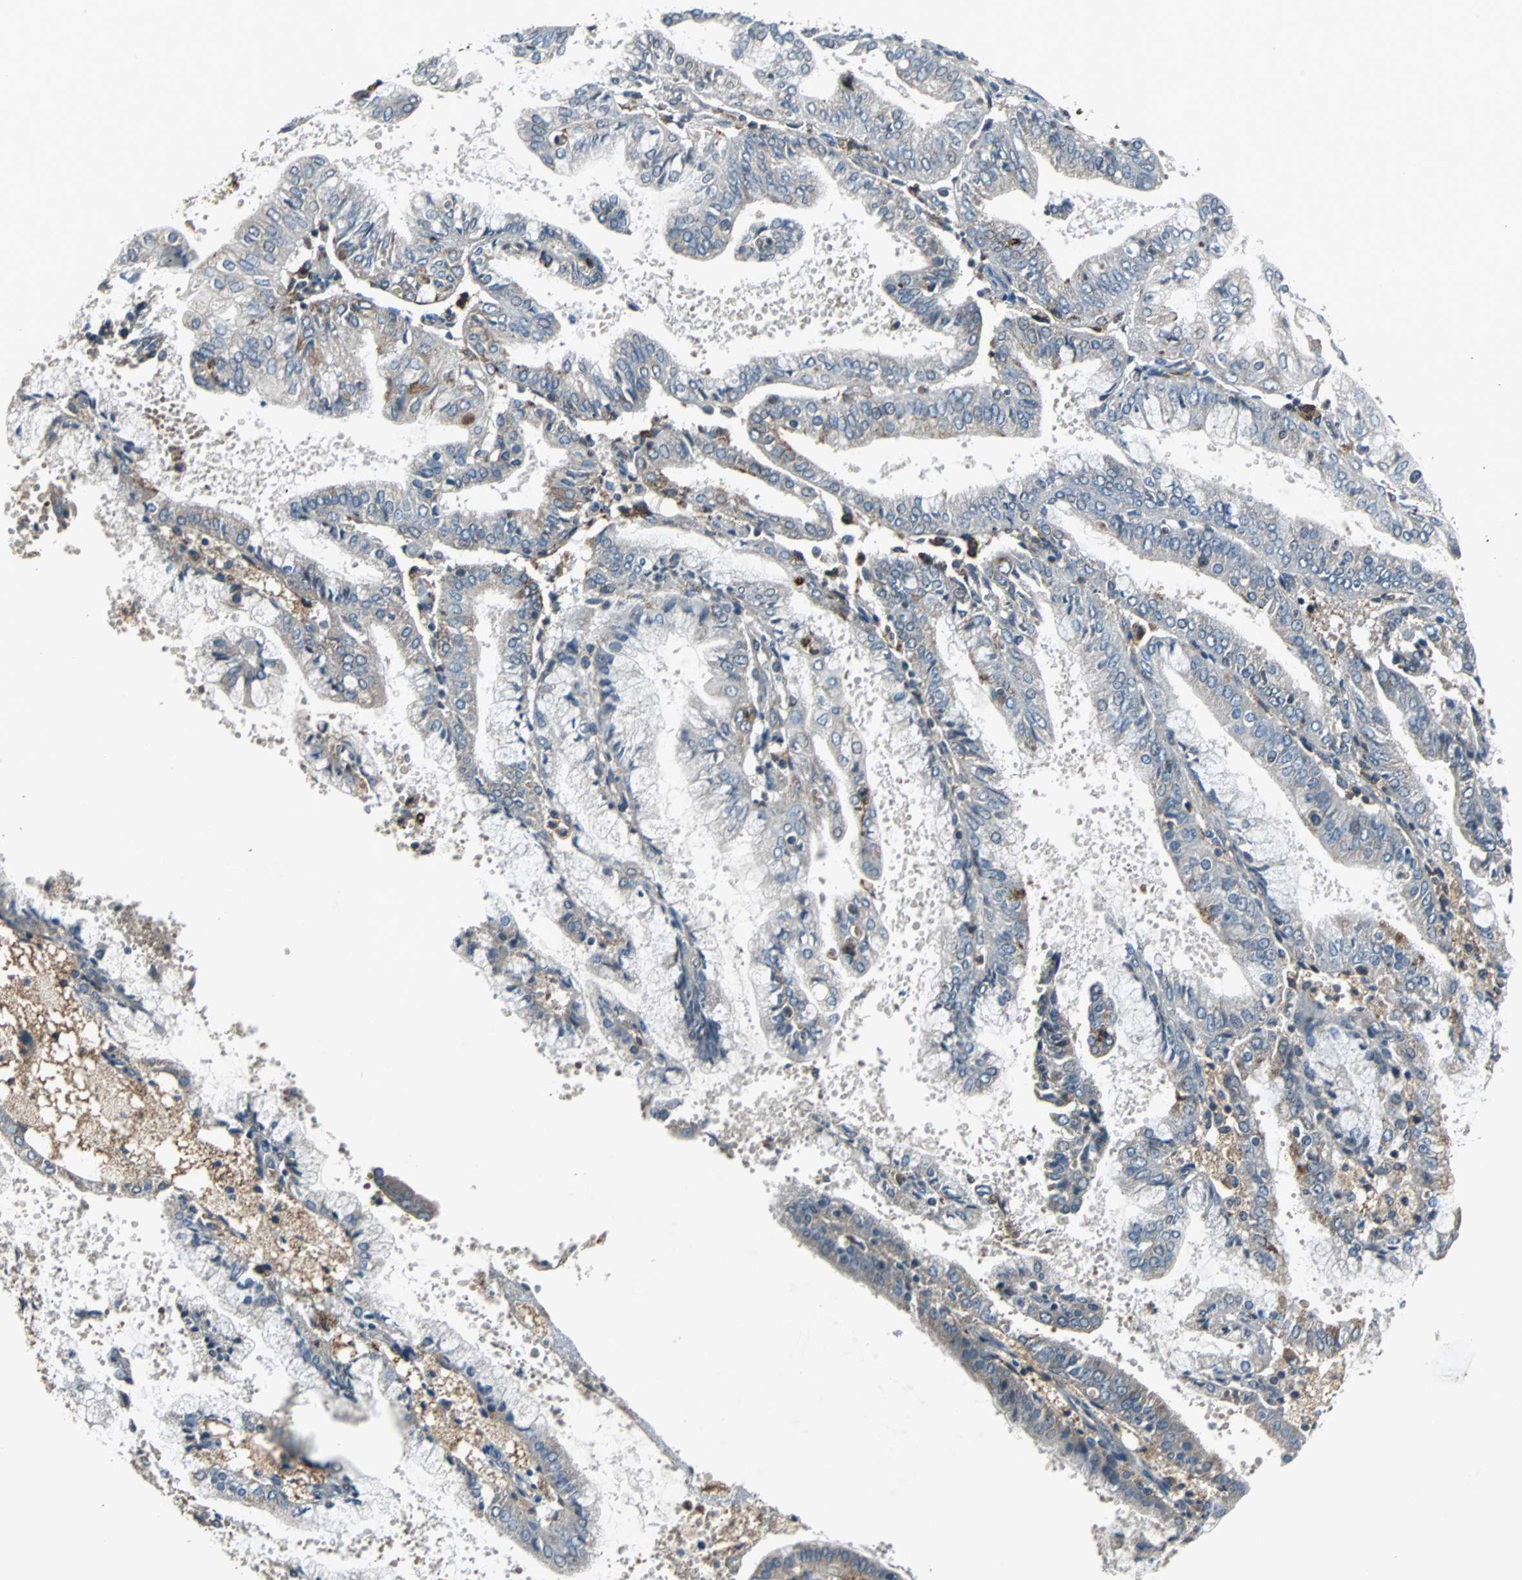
{"staining": {"intensity": "weak", "quantity": "<25%", "location": "cytoplasmic/membranous"}, "tissue": "endometrial cancer", "cell_type": "Tumor cells", "image_type": "cancer", "snomed": [{"axis": "morphology", "description": "Adenocarcinoma, NOS"}, {"axis": "topography", "description": "Endometrium"}], "caption": "An image of human endometrial adenocarcinoma is negative for staining in tumor cells.", "gene": "SOS1", "patient": {"sex": "female", "age": 63}}